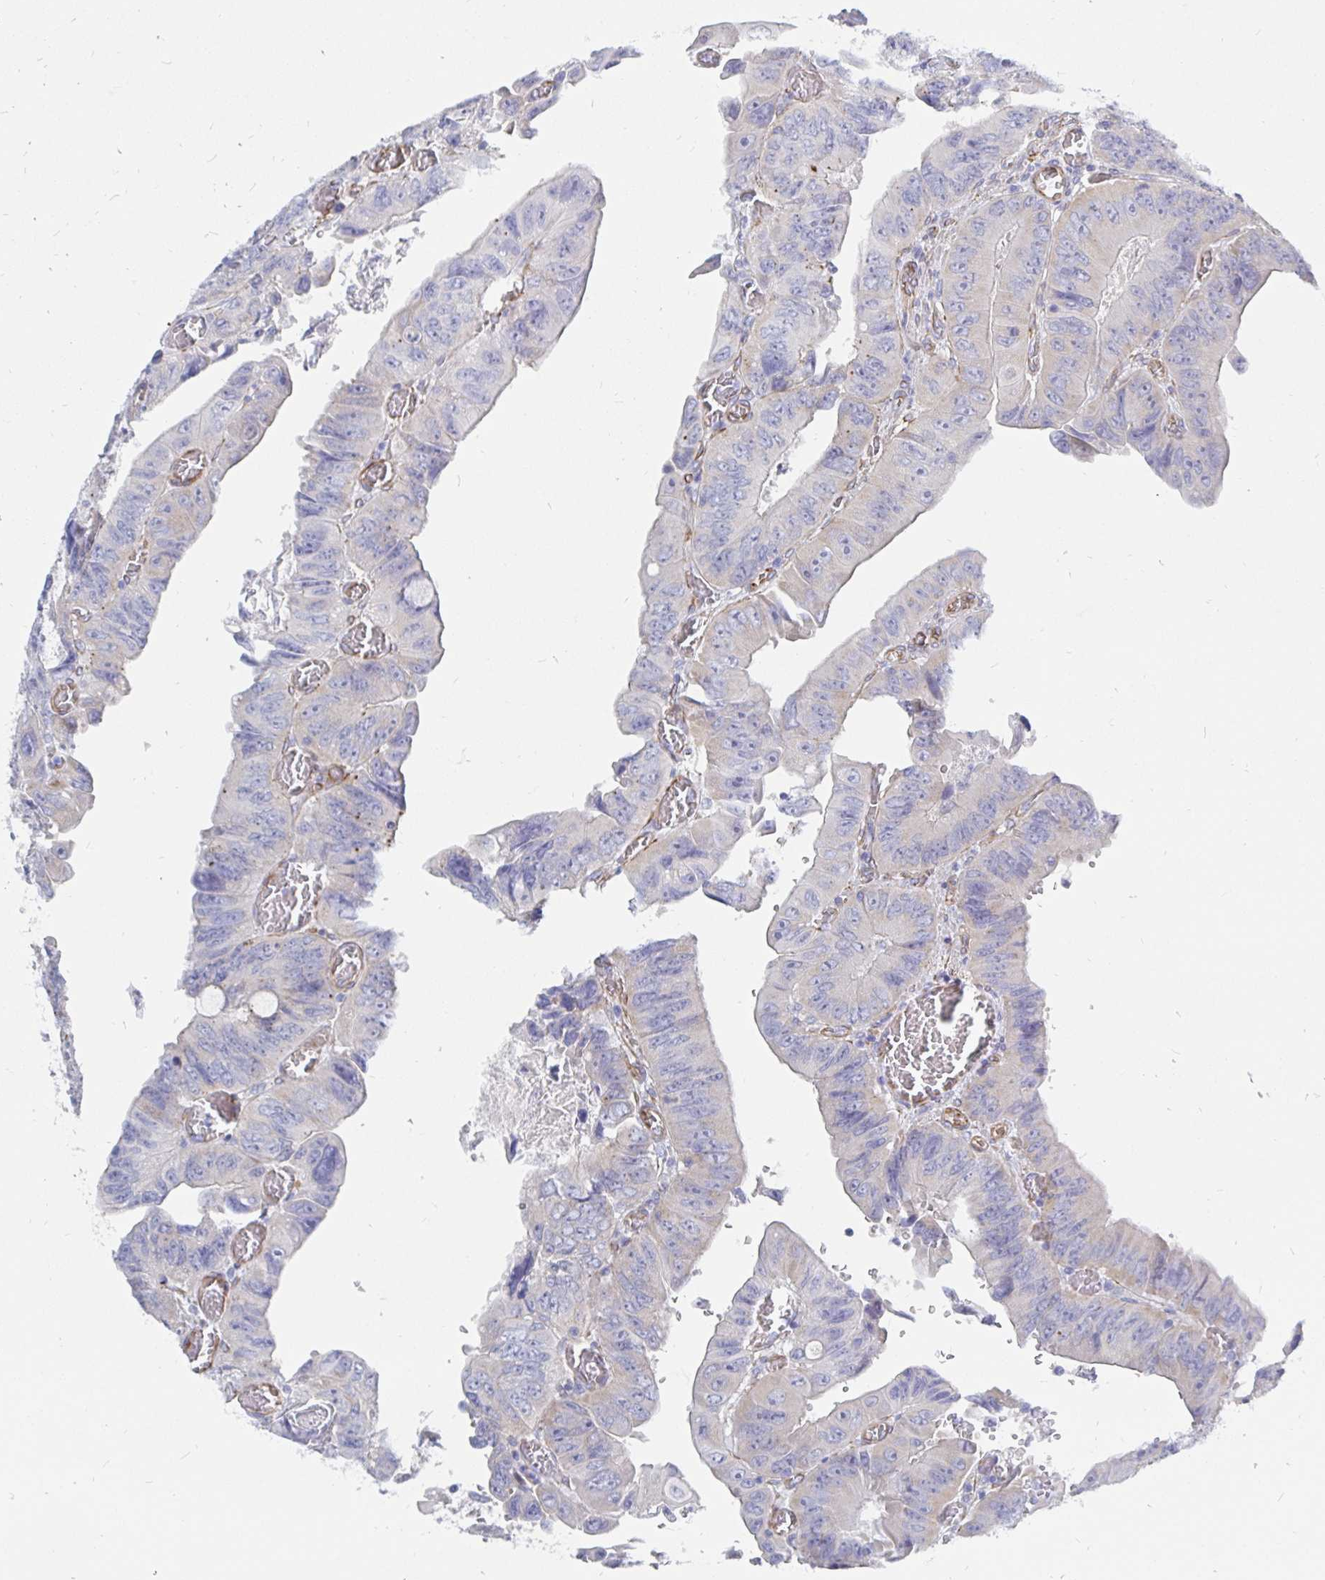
{"staining": {"intensity": "negative", "quantity": "none", "location": "none"}, "tissue": "colorectal cancer", "cell_type": "Tumor cells", "image_type": "cancer", "snomed": [{"axis": "morphology", "description": "Adenocarcinoma, NOS"}, {"axis": "topography", "description": "Colon"}], "caption": "High magnification brightfield microscopy of colorectal adenocarcinoma stained with DAB (3,3'-diaminobenzidine) (brown) and counterstained with hematoxylin (blue): tumor cells show no significant positivity.", "gene": "COX16", "patient": {"sex": "female", "age": 84}}